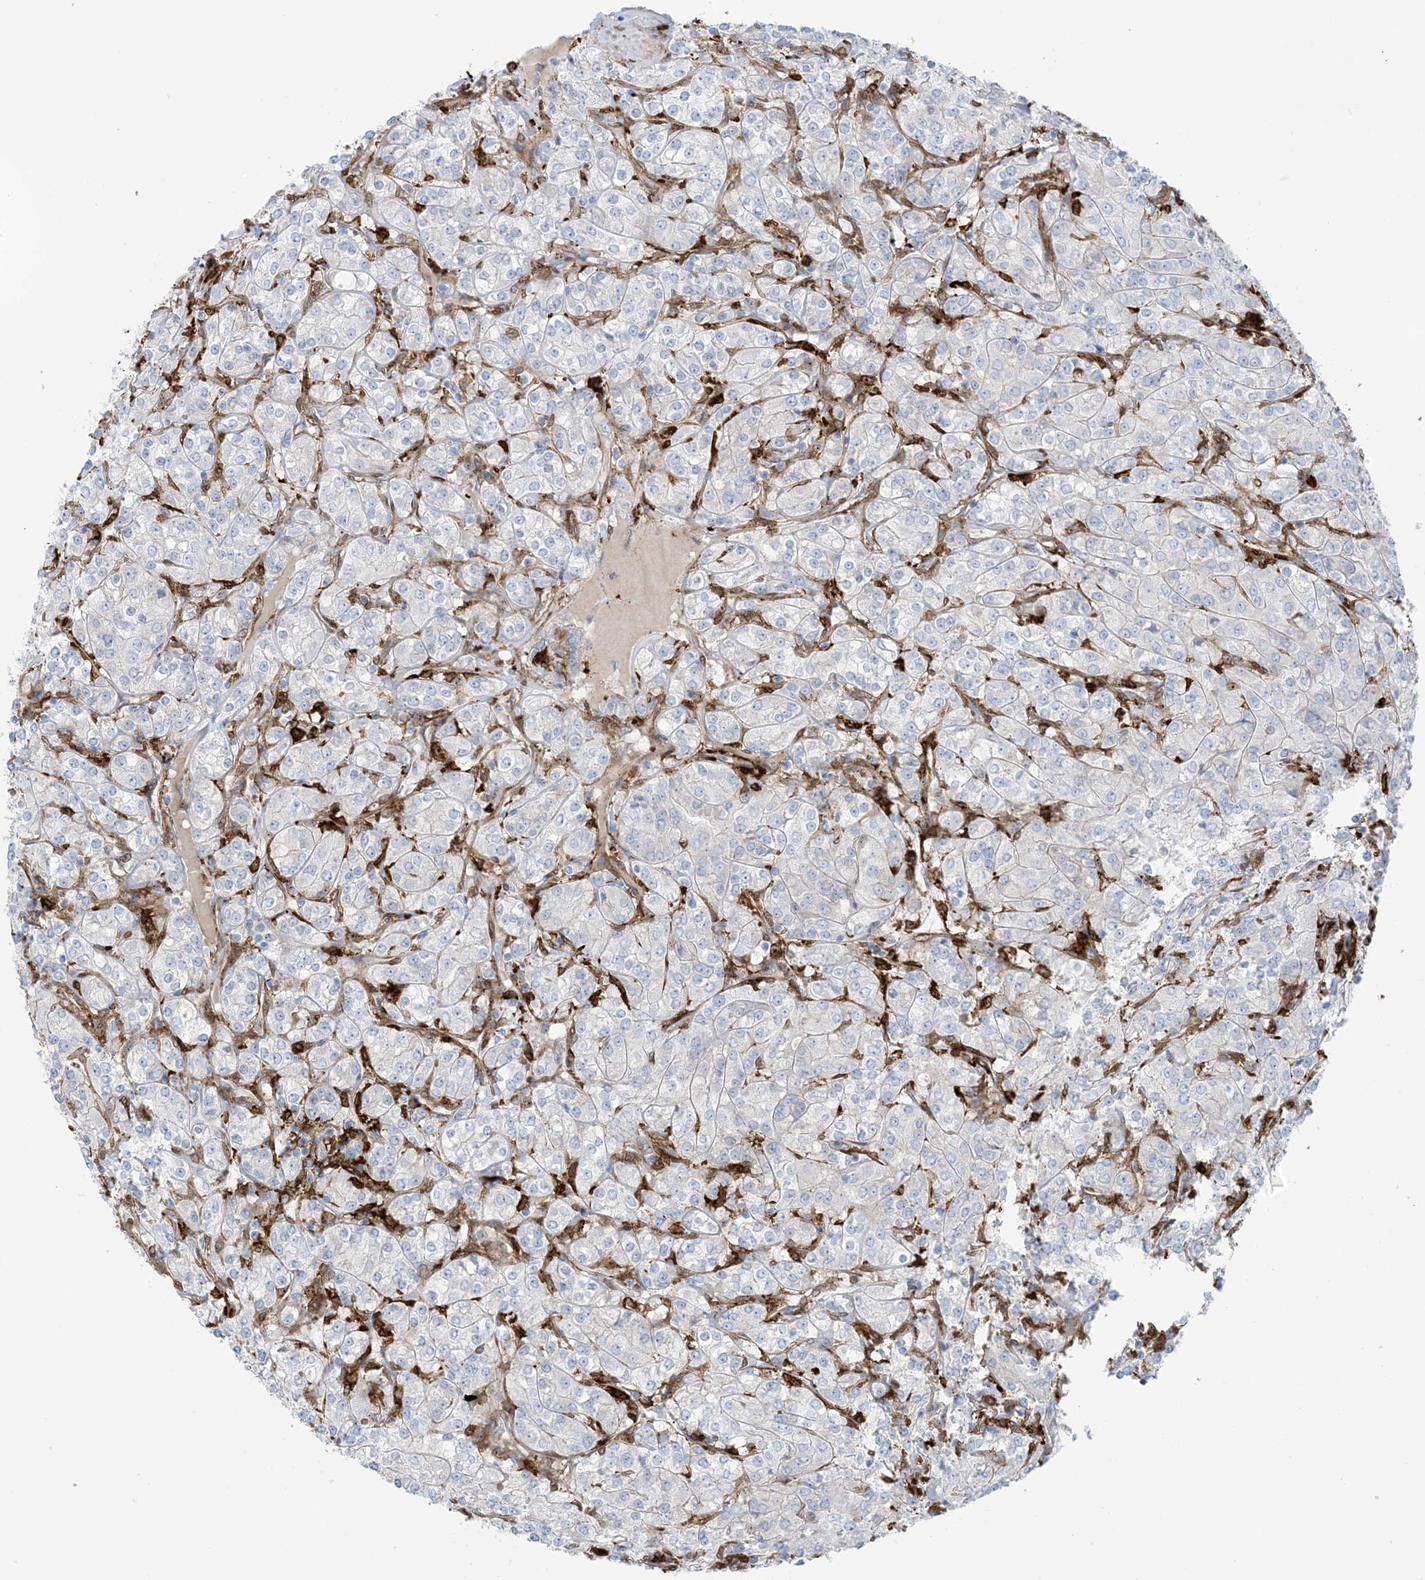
{"staining": {"intensity": "negative", "quantity": "none", "location": "none"}, "tissue": "renal cancer", "cell_type": "Tumor cells", "image_type": "cancer", "snomed": [{"axis": "morphology", "description": "Adenocarcinoma, NOS"}, {"axis": "topography", "description": "Kidney"}], "caption": "This histopathology image is of renal cancer (adenocarcinoma) stained with immunohistochemistry (IHC) to label a protein in brown with the nuclei are counter-stained blue. There is no staining in tumor cells.", "gene": "ICMT", "patient": {"sex": "male", "age": 77}}